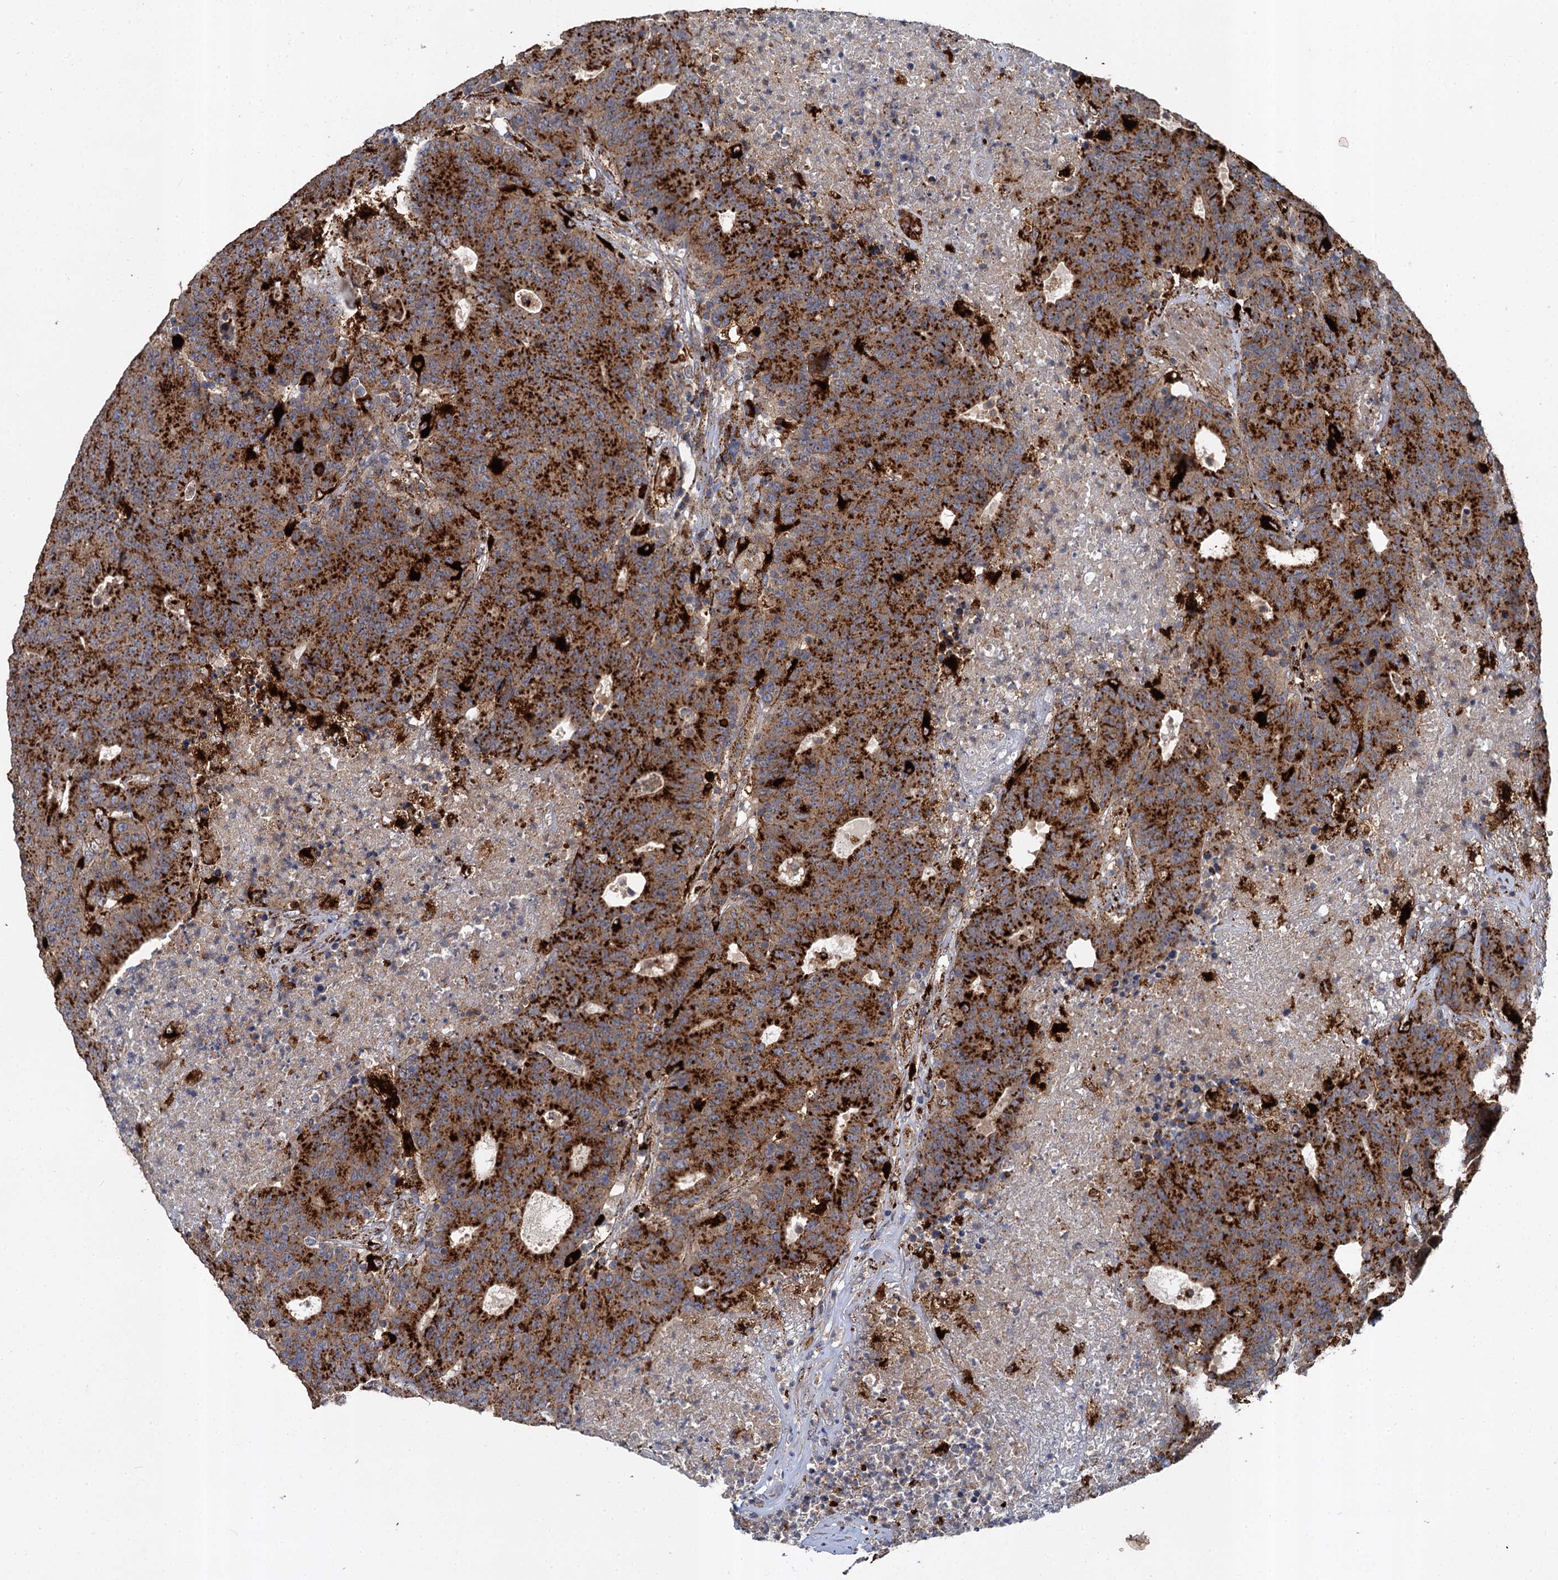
{"staining": {"intensity": "strong", "quantity": ">75%", "location": "cytoplasmic/membranous"}, "tissue": "colorectal cancer", "cell_type": "Tumor cells", "image_type": "cancer", "snomed": [{"axis": "morphology", "description": "Adenocarcinoma, NOS"}, {"axis": "topography", "description": "Colon"}], "caption": "IHC image of neoplastic tissue: human colorectal cancer stained using IHC demonstrates high levels of strong protein expression localized specifically in the cytoplasmic/membranous of tumor cells, appearing as a cytoplasmic/membranous brown color.", "gene": "GBA1", "patient": {"sex": "female", "age": 75}}